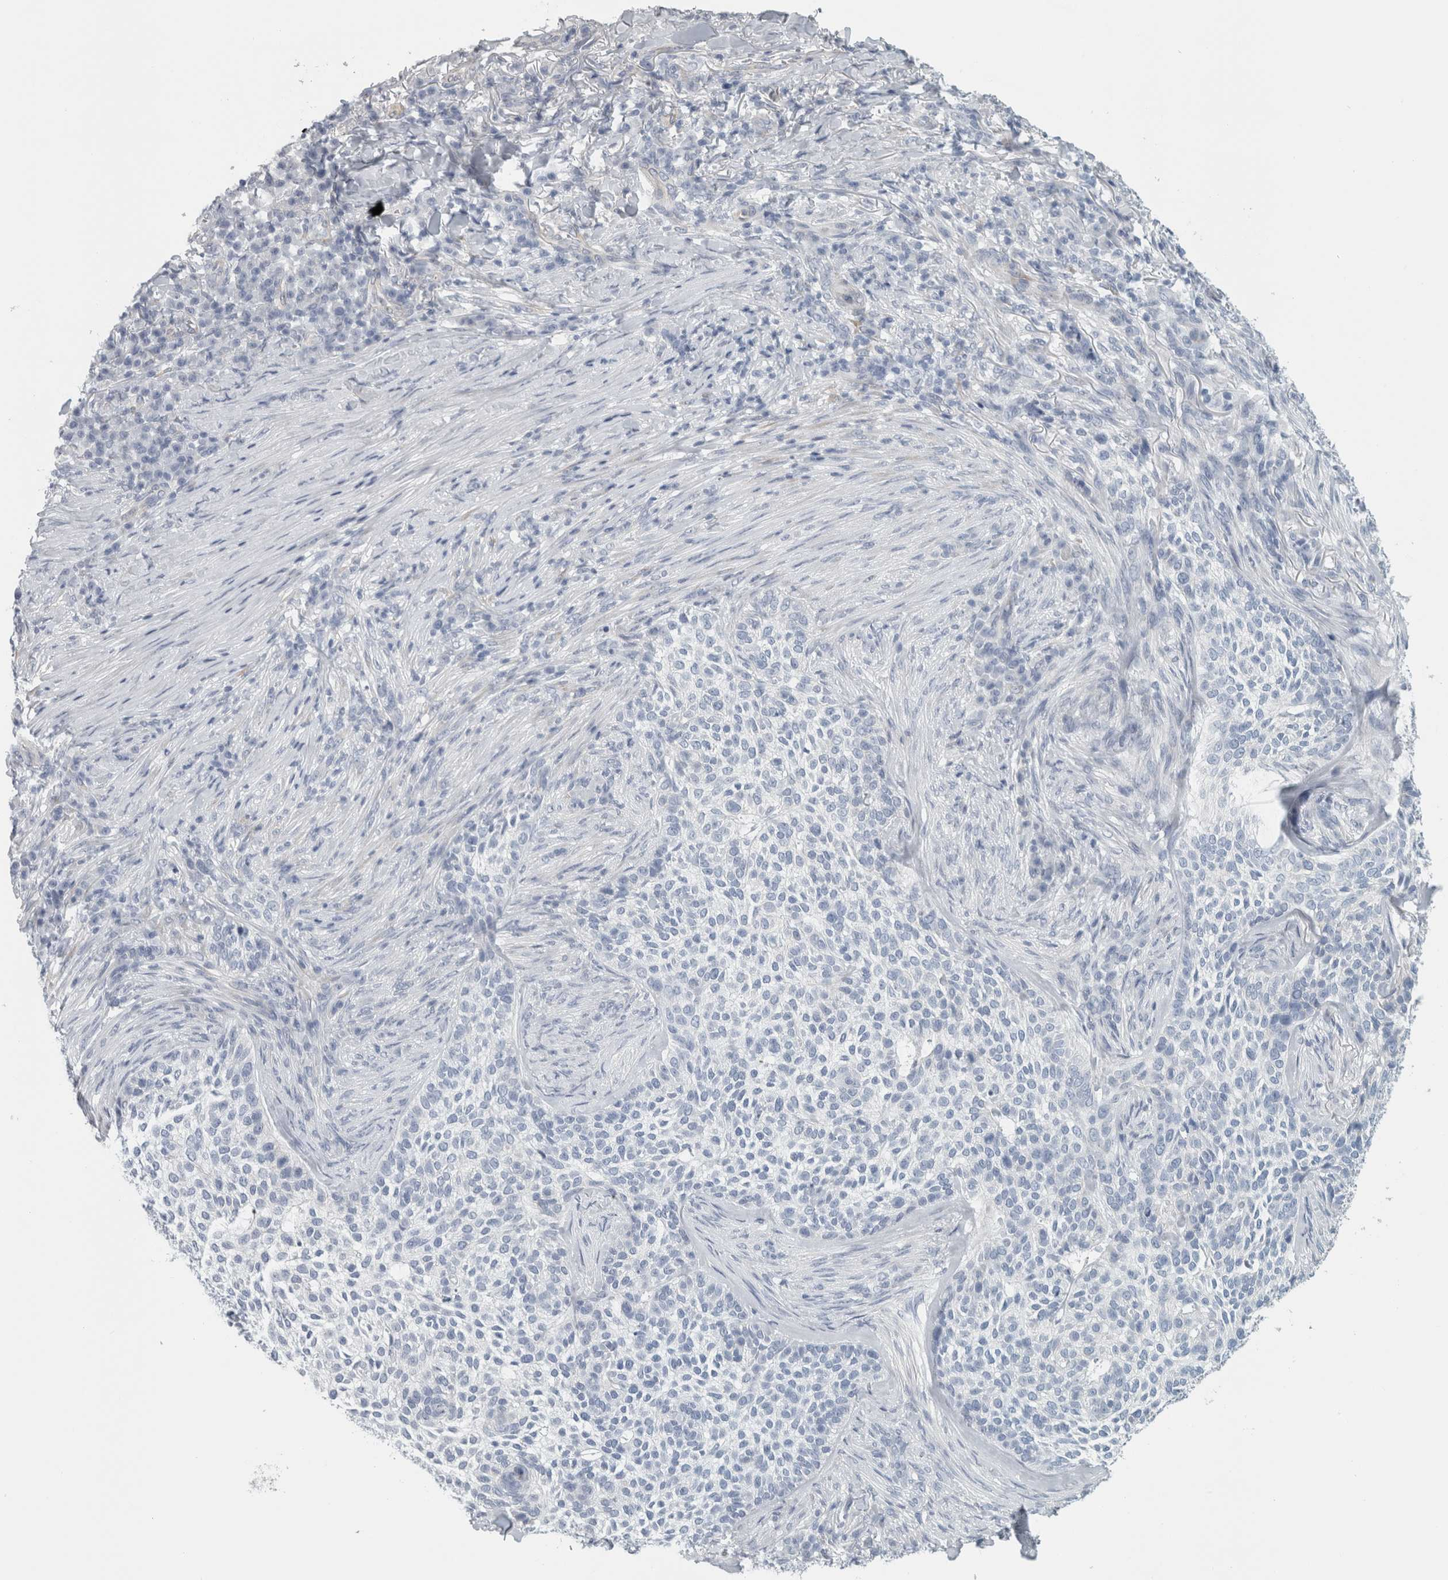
{"staining": {"intensity": "negative", "quantity": "none", "location": "none"}, "tissue": "skin cancer", "cell_type": "Tumor cells", "image_type": "cancer", "snomed": [{"axis": "morphology", "description": "Basal cell carcinoma"}, {"axis": "topography", "description": "Skin"}], "caption": "IHC image of human skin basal cell carcinoma stained for a protein (brown), which reveals no expression in tumor cells. The staining is performed using DAB brown chromogen with nuclei counter-stained in using hematoxylin.", "gene": "B3GNT3", "patient": {"sex": "female", "age": 64}}